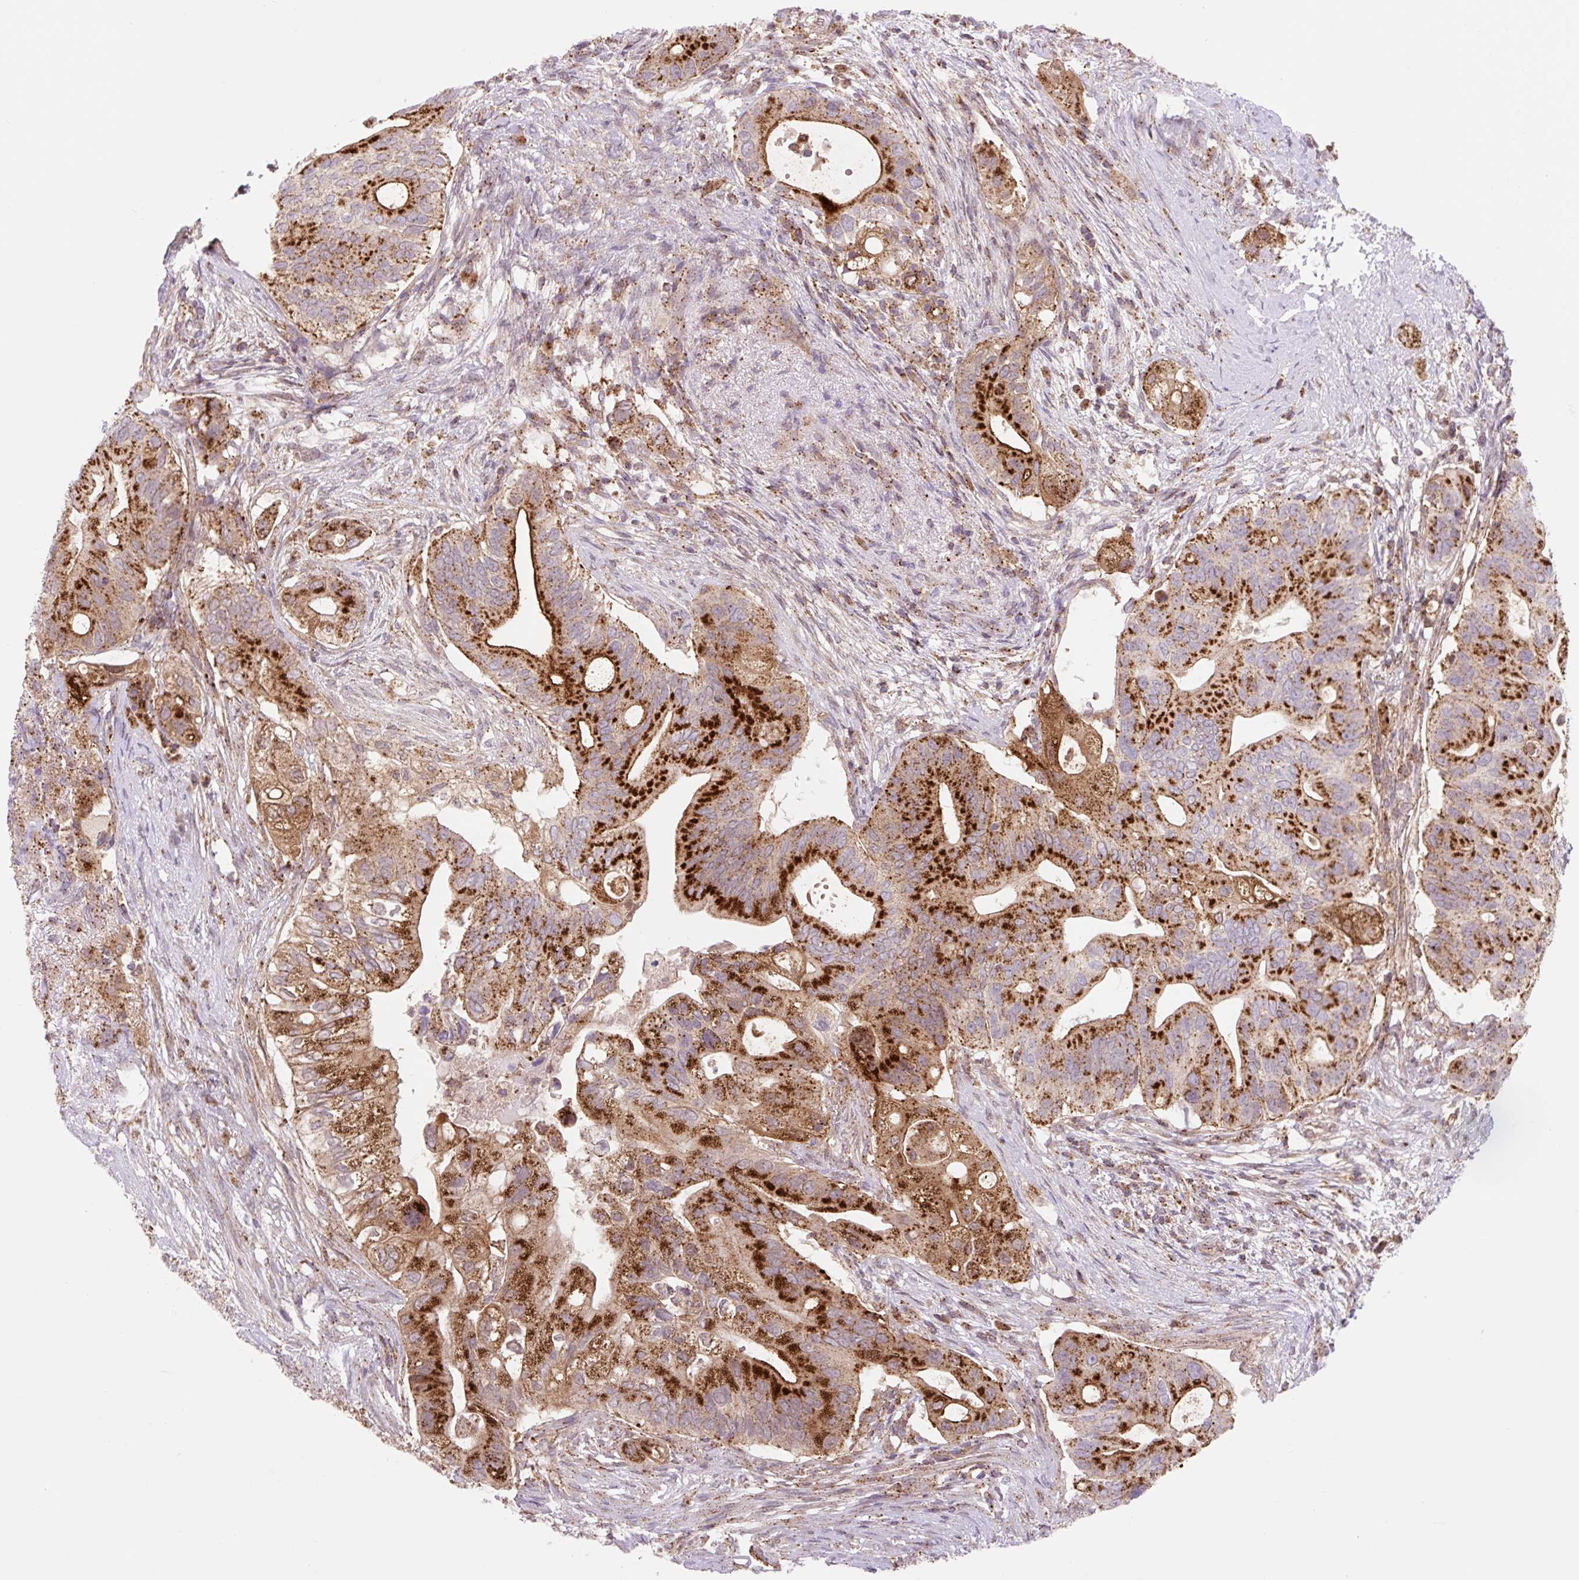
{"staining": {"intensity": "strong", "quantity": ">75%", "location": "cytoplasmic/membranous"}, "tissue": "pancreatic cancer", "cell_type": "Tumor cells", "image_type": "cancer", "snomed": [{"axis": "morphology", "description": "Adenocarcinoma, NOS"}, {"axis": "topography", "description": "Pancreas"}], "caption": "Human pancreatic cancer stained with a brown dye displays strong cytoplasmic/membranous positive positivity in about >75% of tumor cells.", "gene": "VPS4A", "patient": {"sex": "female", "age": 72}}